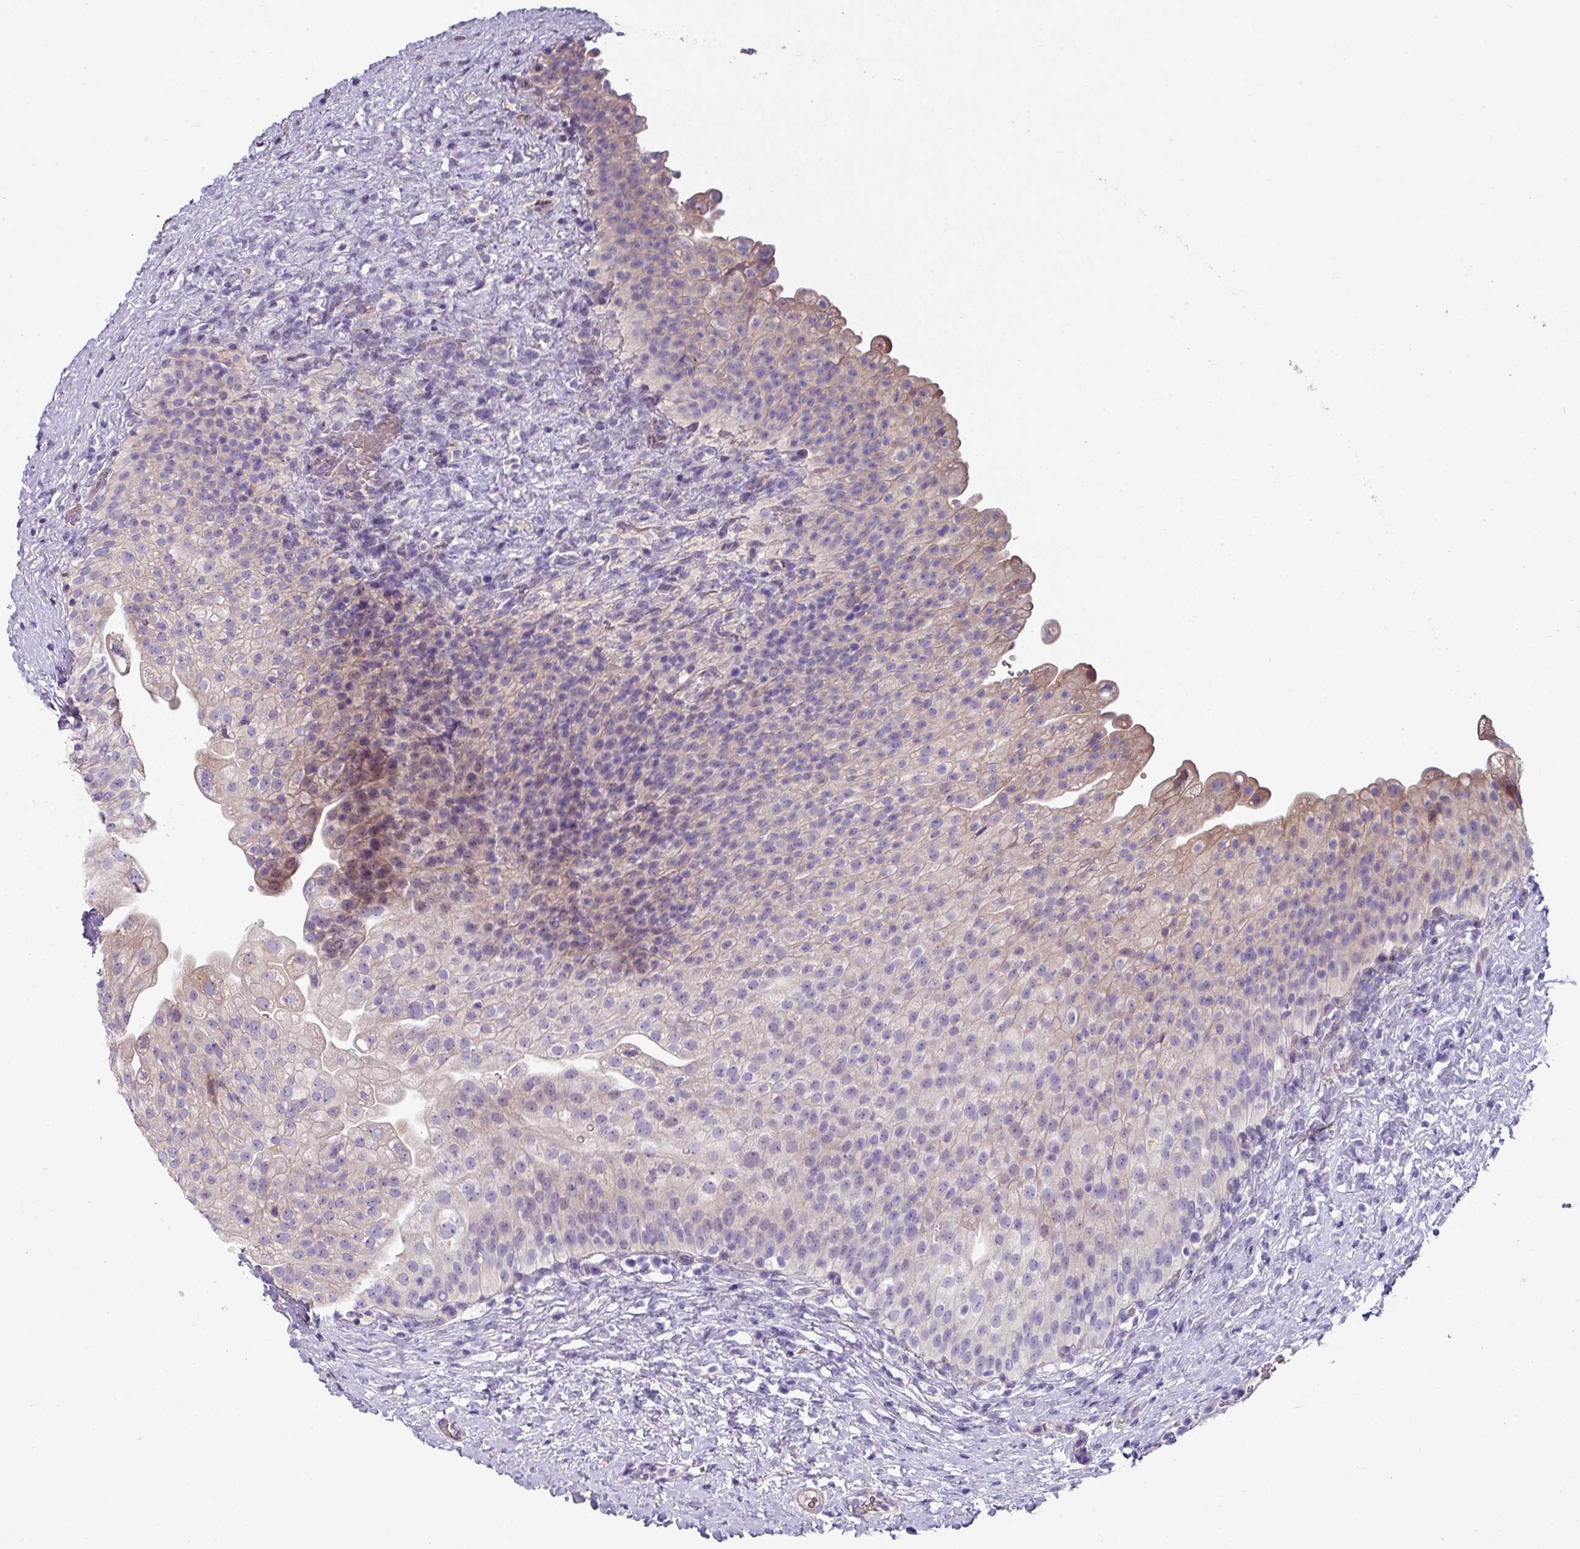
{"staining": {"intensity": "moderate", "quantity": "<25%", "location": "cytoplasmic/membranous"}, "tissue": "urinary bladder", "cell_type": "Urothelial cells", "image_type": "normal", "snomed": [{"axis": "morphology", "description": "Normal tissue, NOS"}, {"axis": "topography", "description": "Urinary bladder"}], "caption": "Moderate cytoplasmic/membranous protein positivity is appreciated in about <25% of urothelial cells in urinary bladder.", "gene": "LRRC9", "patient": {"sex": "female", "age": 27}}